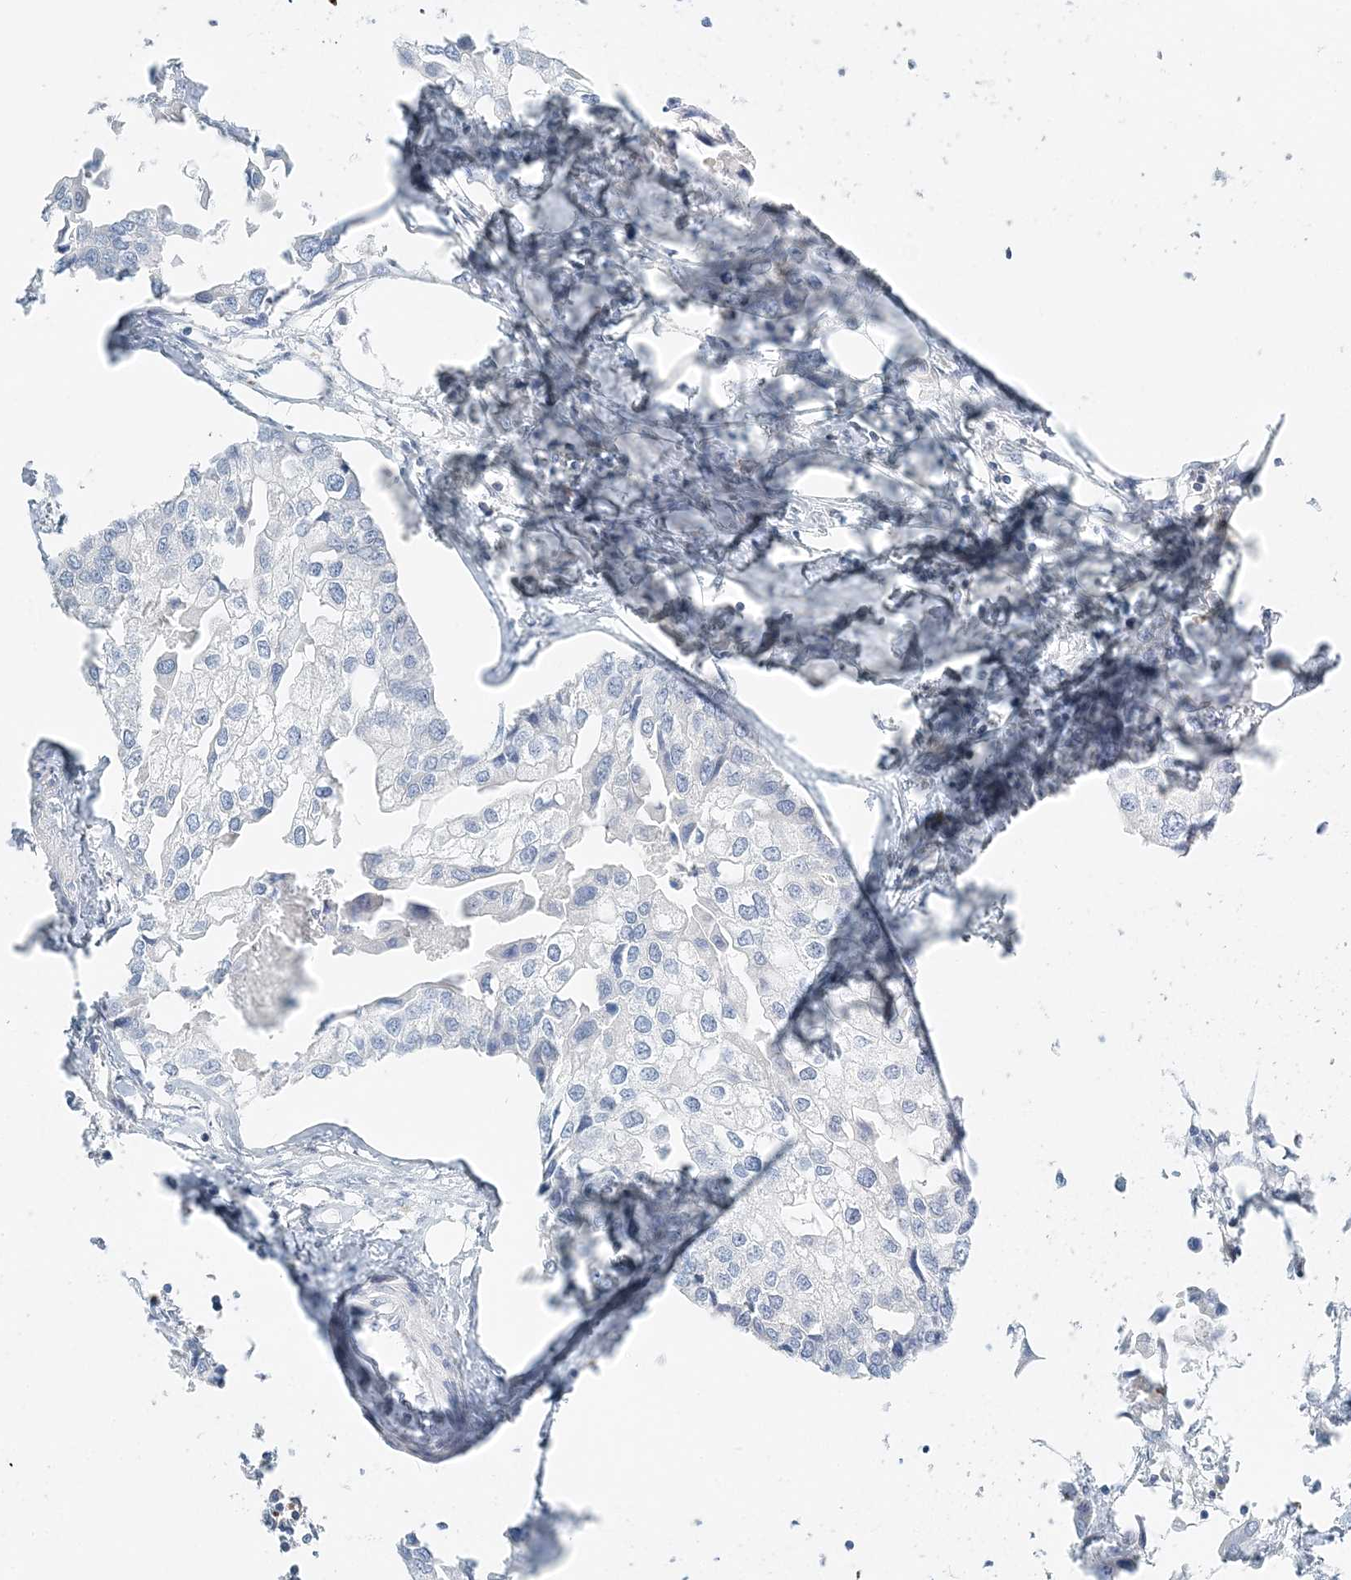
{"staining": {"intensity": "negative", "quantity": "none", "location": "none"}, "tissue": "urothelial cancer", "cell_type": "Tumor cells", "image_type": "cancer", "snomed": [{"axis": "morphology", "description": "Urothelial carcinoma, High grade"}, {"axis": "topography", "description": "Urinary bladder"}], "caption": "Immunohistochemistry of human urothelial cancer reveals no expression in tumor cells. The staining is performed using DAB (3,3'-diaminobenzidine) brown chromogen with nuclei counter-stained in using hematoxylin.", "gene": "NAA11", "patient": {"sex": "male", "age": 64}}